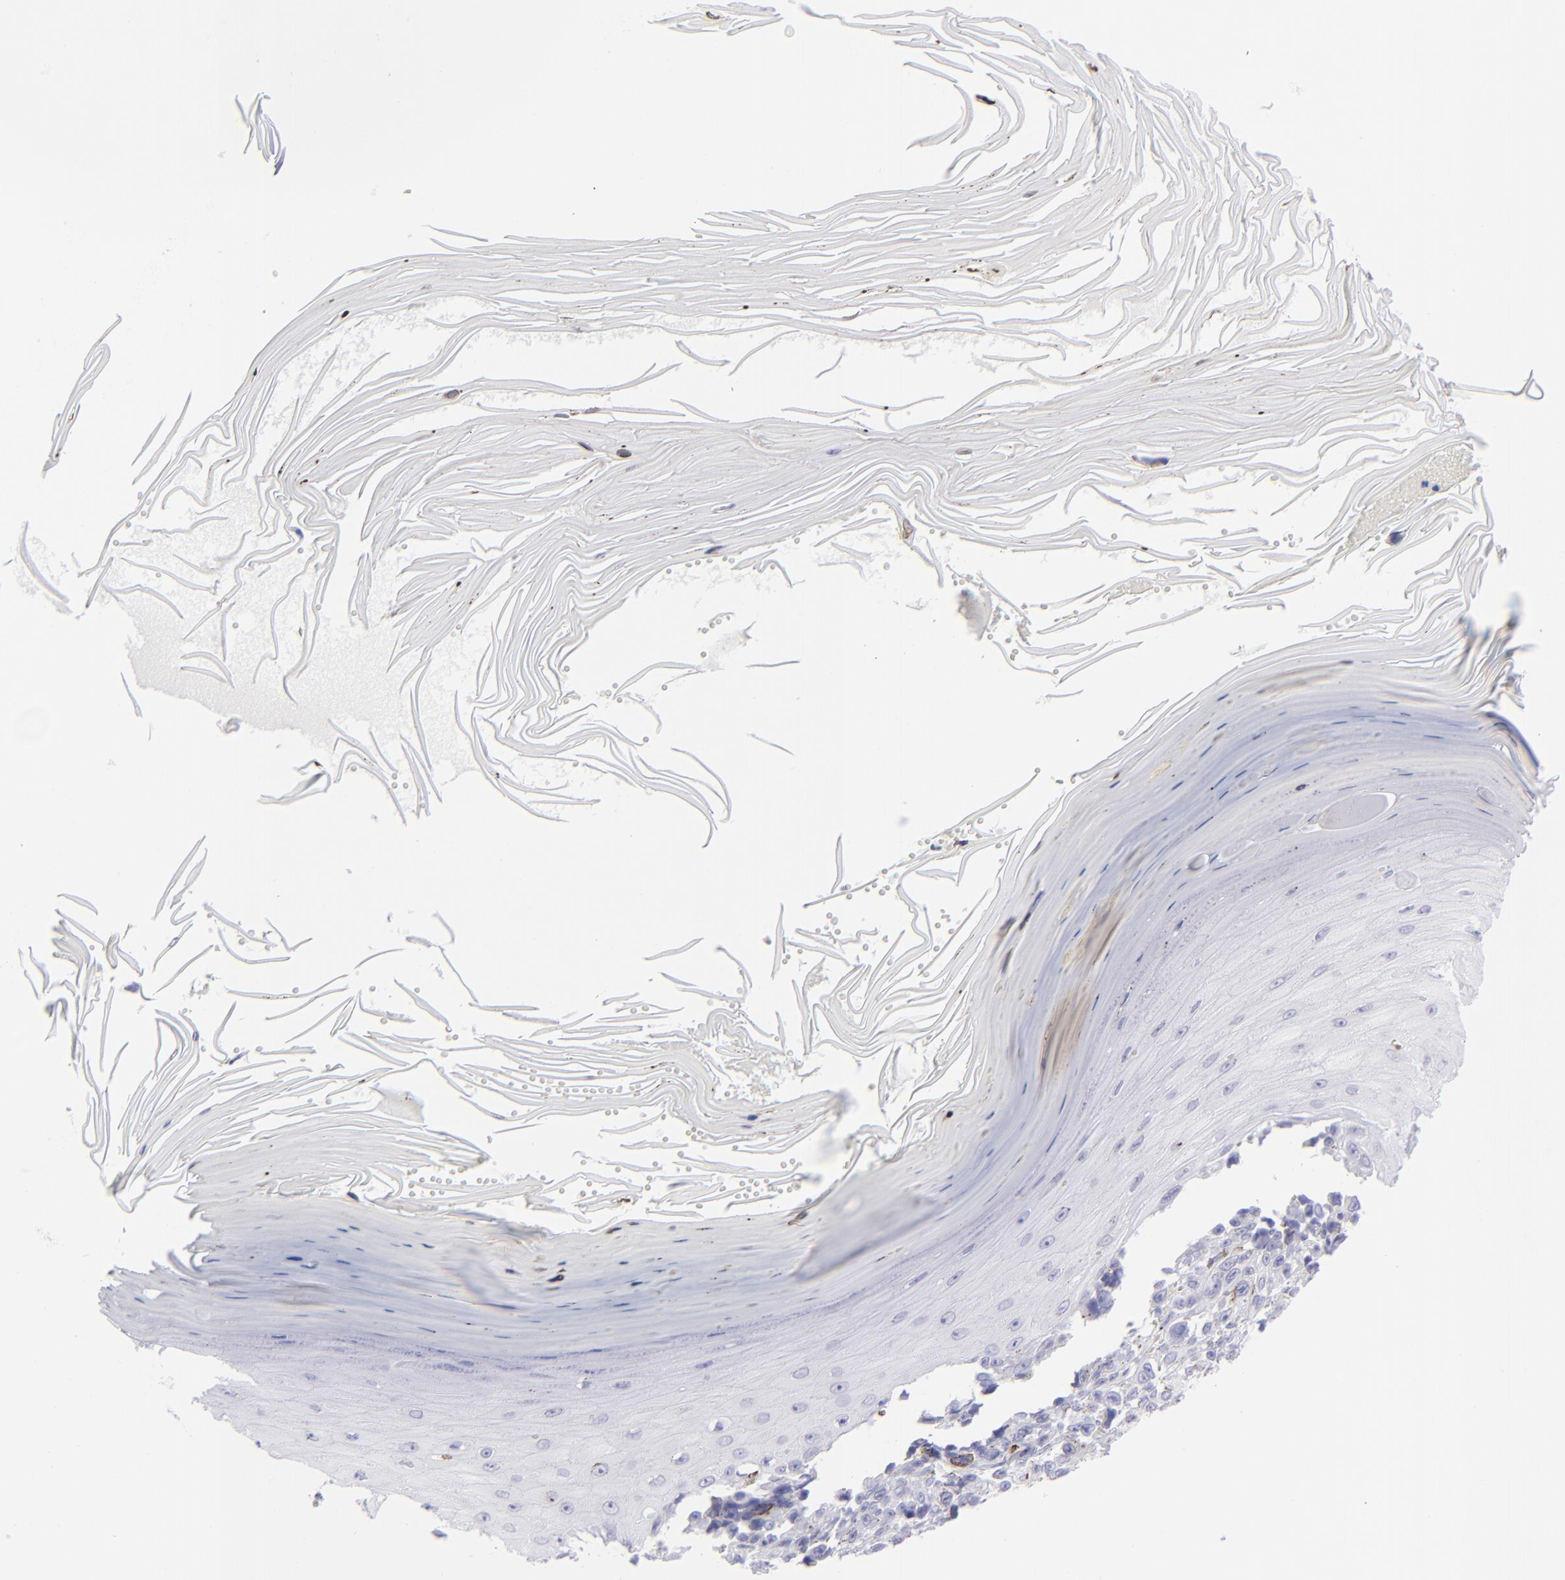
{"staining": {"intensity": "negative", "quantity": "none", "location": "none"}, "tissue": "melanoma", "cell_type": "Tumor cells", "image_type": "cancer", "snomed": [{"axis": "morphology", "description": "Malignant melanoma, NOS"}, {"axis": "topography", "description": "Skin"}], "caption": "Tumor cells are negative for brown protein staining in malignant melanoma. Brightfield microscopy of IHC stained with DAB (3,3'-diaminobenzidine) (brown) and hematoxylin (blue), captured at high magnification.", "gene": "SLC1A2", "patient": {"sex": "female", "age": 82}}